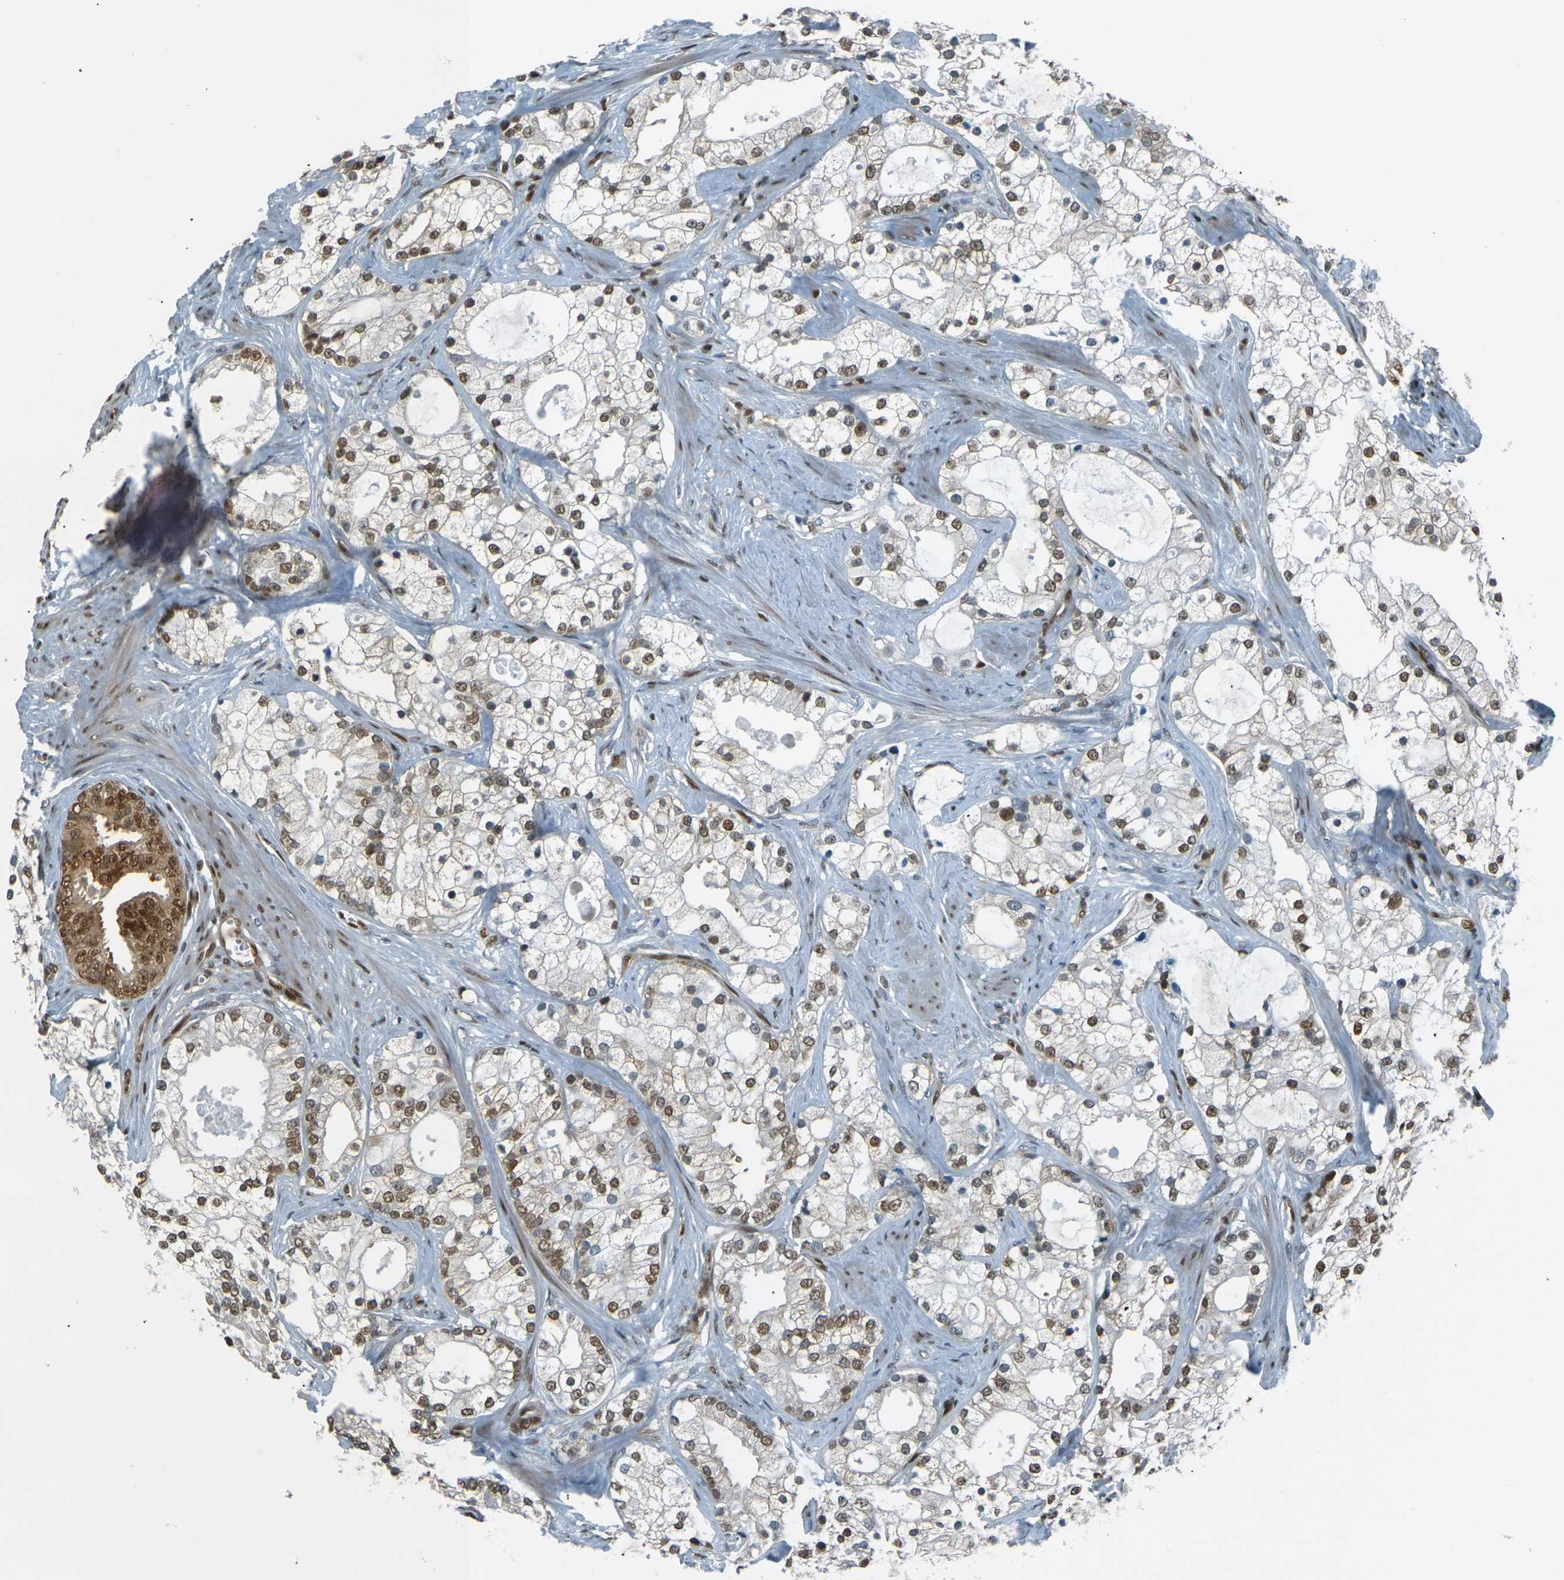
{"staining": {"intensity": "moderate", "quantity": ">75%", "location": "cytoplasmic/membranous,nuclear"}, "tissue": "prostate cancer", "cell_type": "Tumor cells", "image_type": "cancer", "snomed": [{"axis": "morphology", "description": "Adenocarcinoma, Low grade"}, {"axis": "topography", "description": "Prostate"}], "caption": "Moderate cytoplasmic/membranous and nuclear staining is present in approximately >75% of tumor cells in prostate cancer.", "gene": "NHEJ1", "patient": {"sex": "male", "age": 58}}